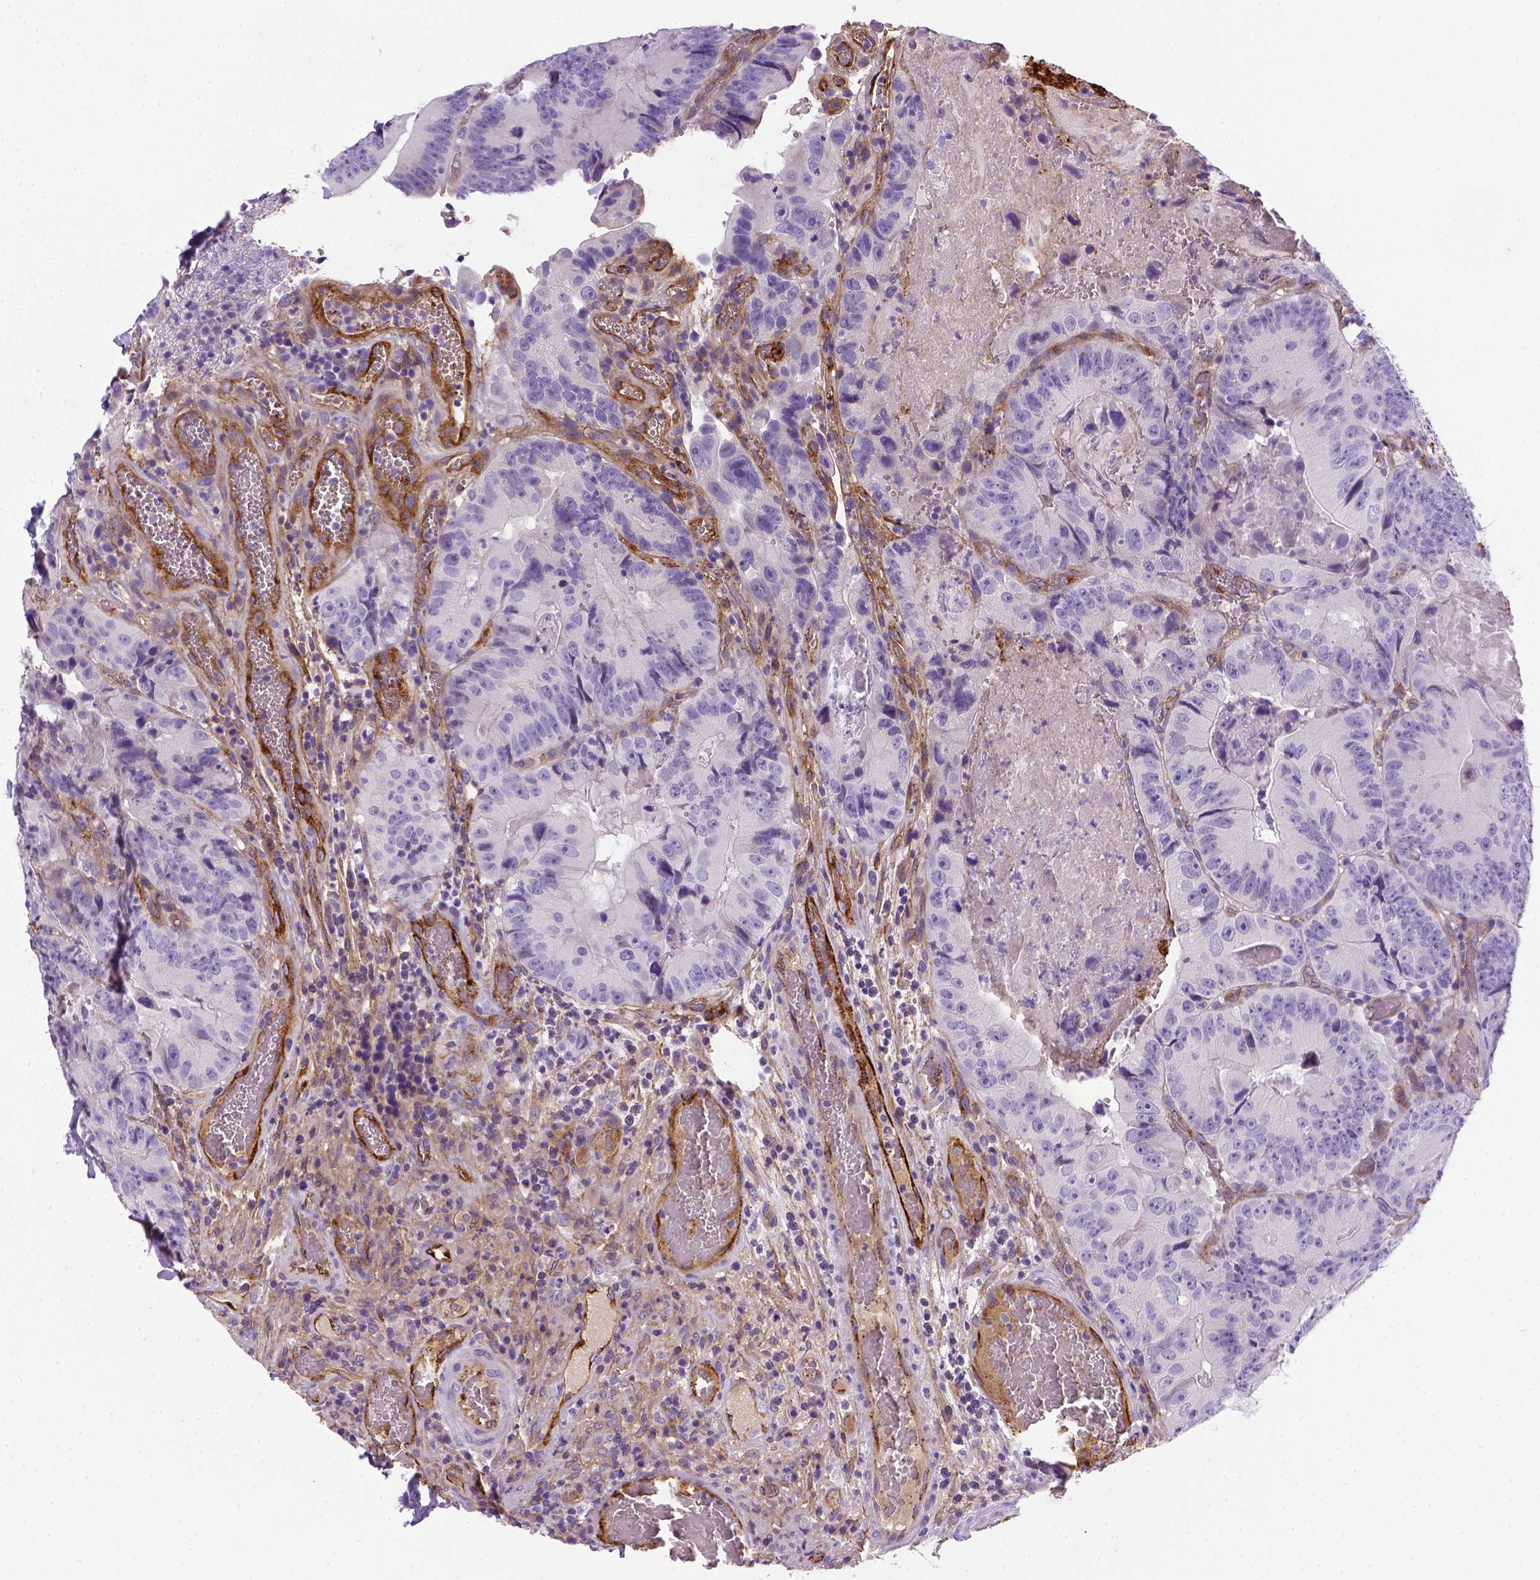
{"staining": {"intensity": "negative", "quantity": "none", "location": "none"}, "tissue": "colorectal cancer", "cell_type": "Tumor cells", "image_type": "cancer", "snomed": [{"axis": "morphology", "description": "Adenocarcinoma, NOS"}, {"axis": "topography", "description": "Colon"}], "caption": "Immunohistochemistry of colorectal cancer (adenocarcinoma) exhibits no staining in tumor cells.", "gene": "VWF", "patient": {"sex": "female", "age": 86}}